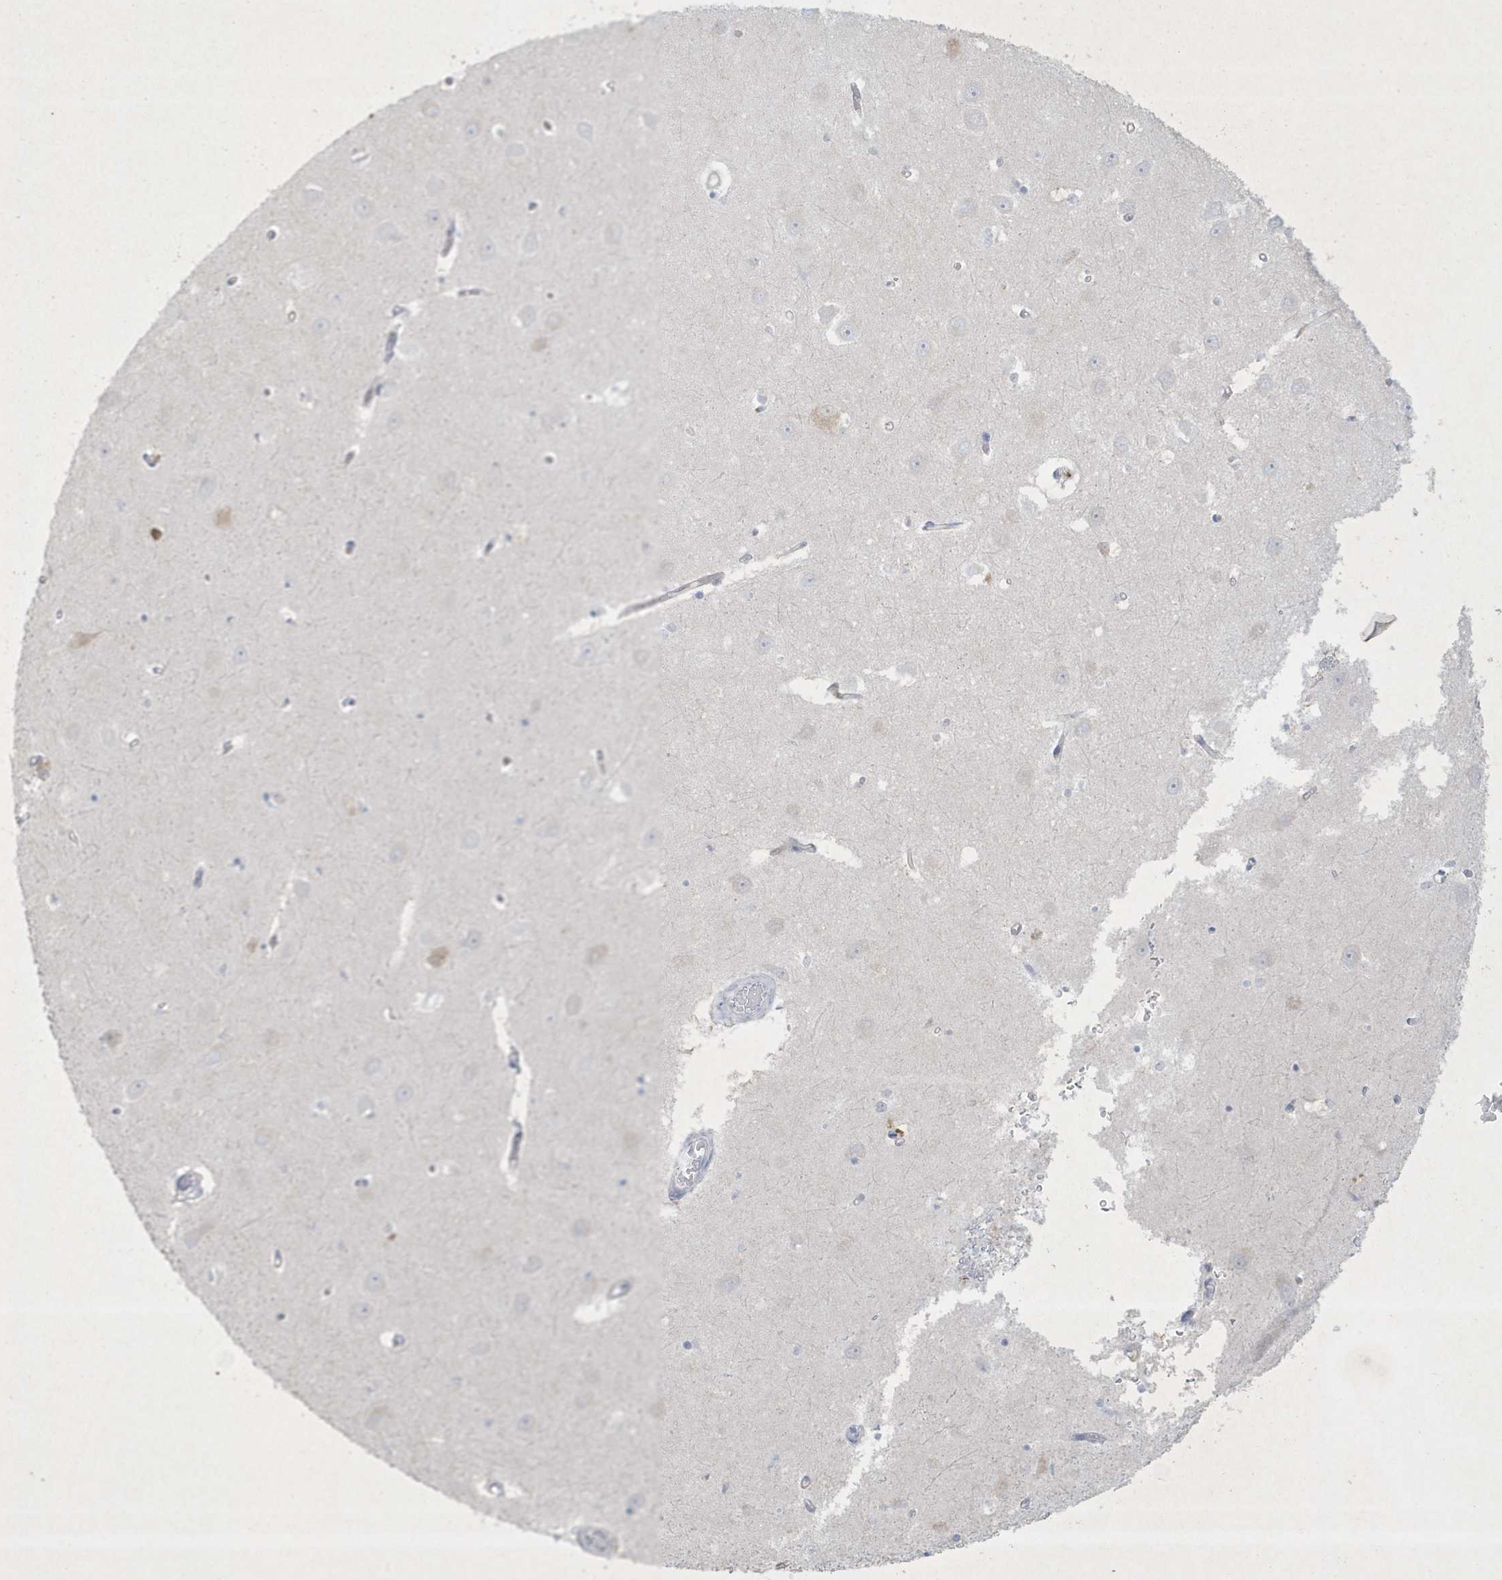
{"staining": {"intensity": "negative", "quantity": "none", "location": "none"}, "tissue": "hippocampus", "cell_type": "Glial cells", "image_type": "normal", "snomed": [{"axis": "morphology", "description": "Normal tissue, NOS"}, {"axis": "topography", "description": "Hippocampus"}], "caption": "Protein analysis of unremarkable hippocampus shows no significant staining in glial cells.", "gene": "CCDC24", "patient": {"sex": "male", "age": 70}}